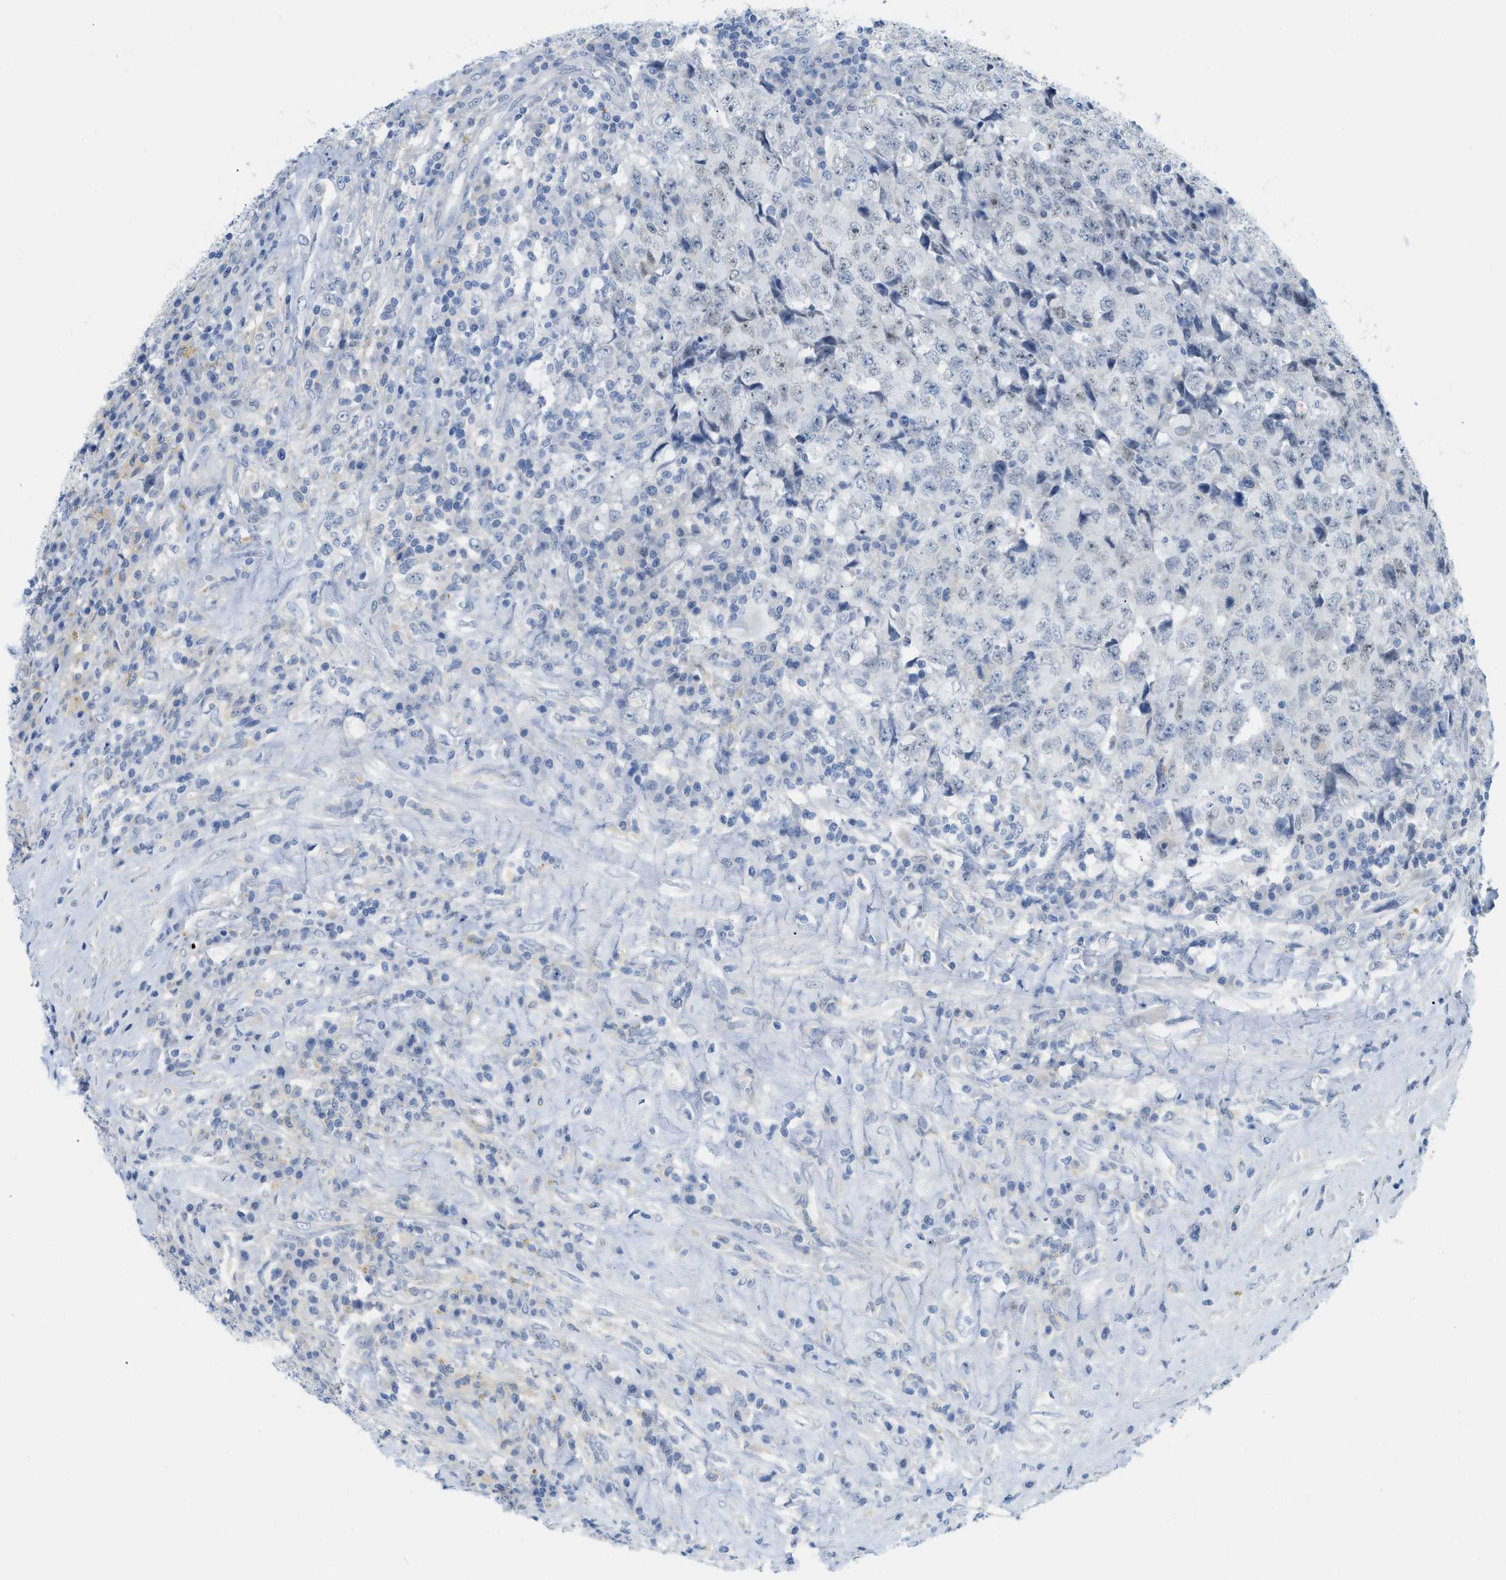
{"staining": {"intensity": "negative", "quantity": "none", "location": "none"}, "tissue": "testis cancer", "cell_type": "Tumor cells", "image_type": "cancer", "snomed": [{"axis": "morphology", "description": "Necrosis, NOS"}, {"axis": "morphology", "description": "Carcinoma, Embryonal, NOS"}, {"axis": "topography", "description": "Testis"}], "caption": "Tumor cells are negative for protein expression in human testis cancer.", "gene": "HLTF", "patient": {"sex": "male", "age": 19}}